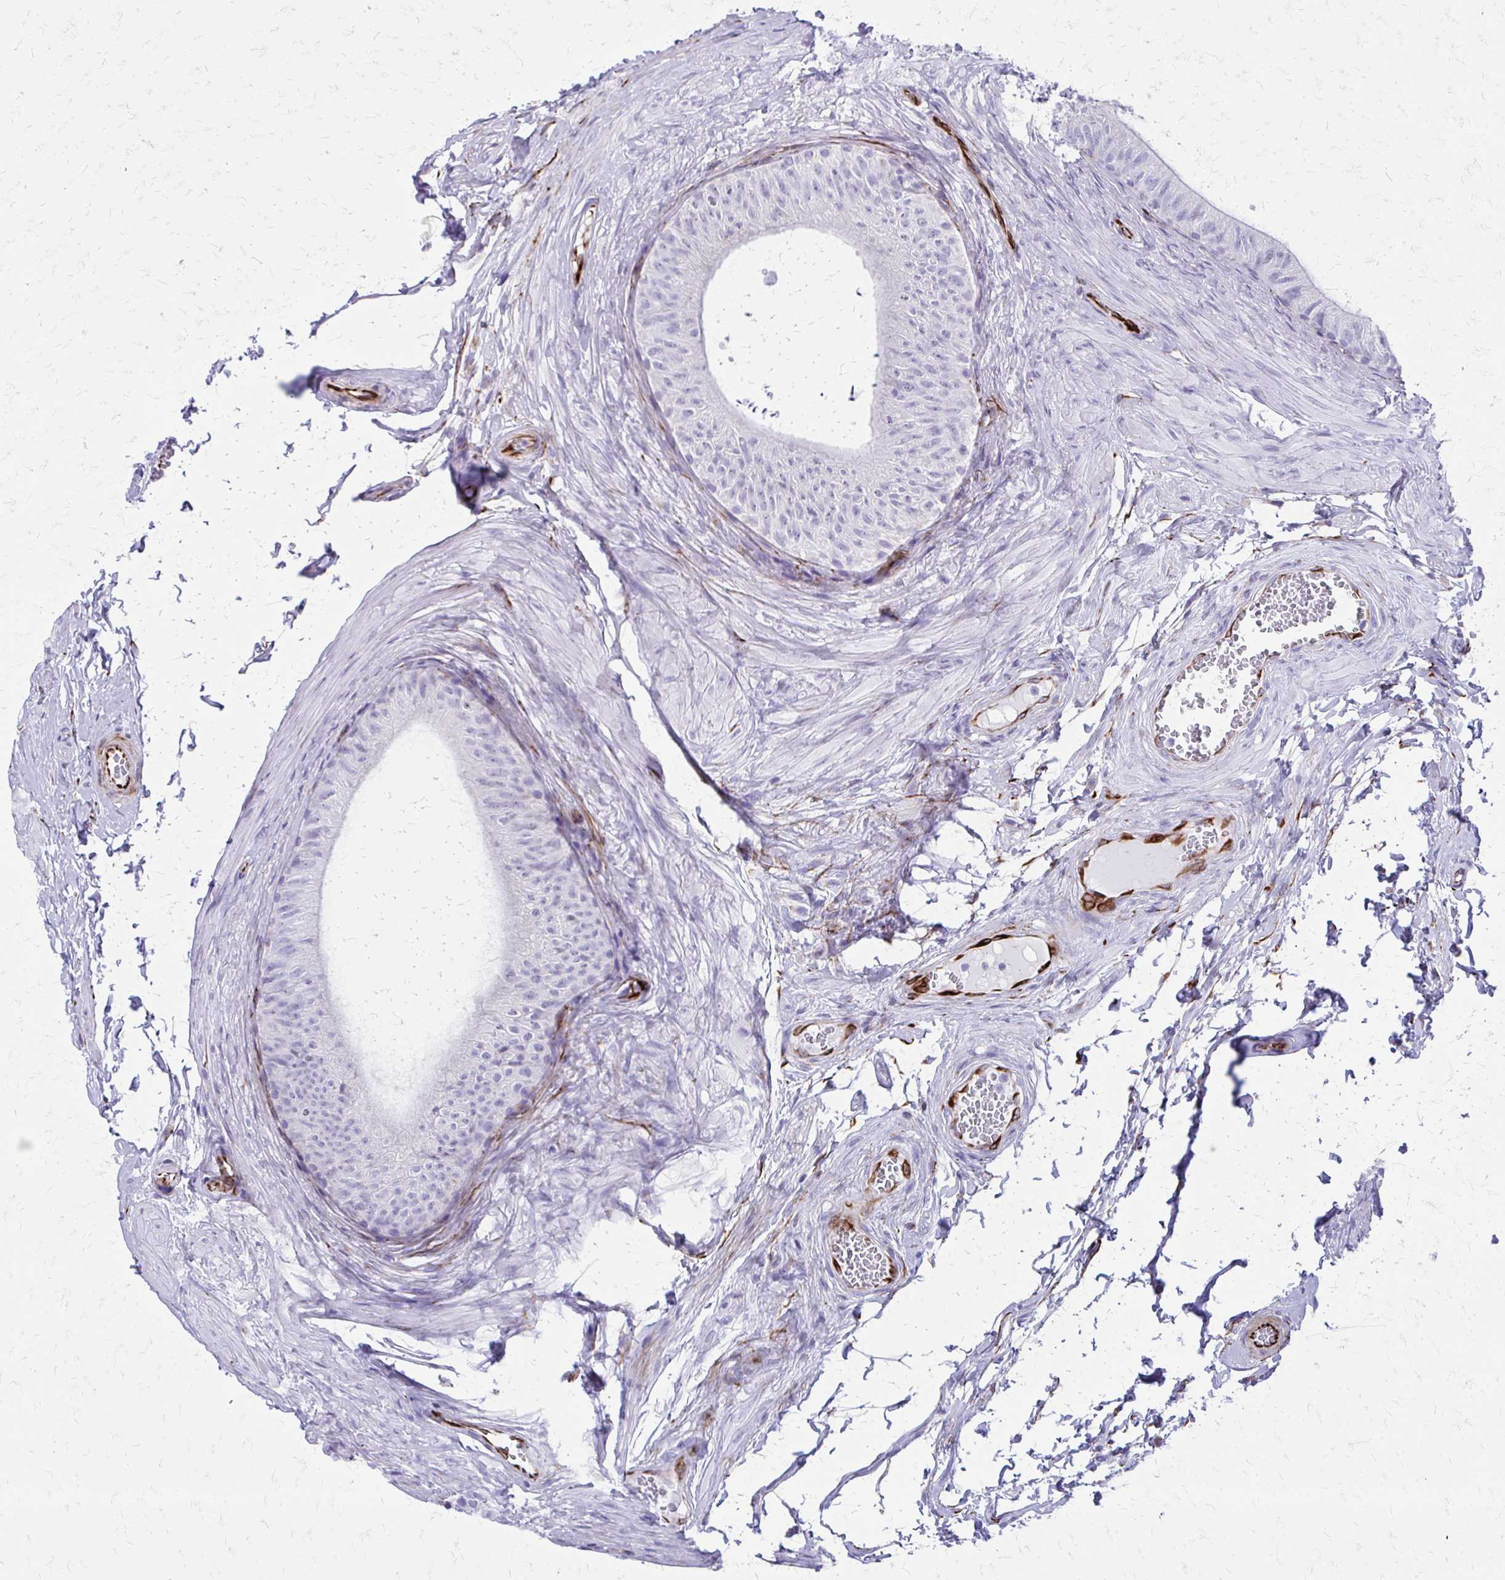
{"staining": {"intensity": "negative", "quantity": "none", "location": "none"}, "tissue": "epididymis", "cell_type": "Glandular cells", "image_type": "normal", "snomed": [{"axis": "morphology", "description": "Normal tissue, NOS"}, {"axis": "topography", "description": "Epididymis, spermatic cord, NOS"}, {"axis": "topography", "description": "Epididymis"}, {"axis": "topography", "description": "Peripheral nerve tissue"}], "caption": "Immunohistochemistry (IHC) of normal epididymis exhibits no expression in glandular cells.", "gene": "TRIM6", "patient": {"sex": "male", "age": 29}}